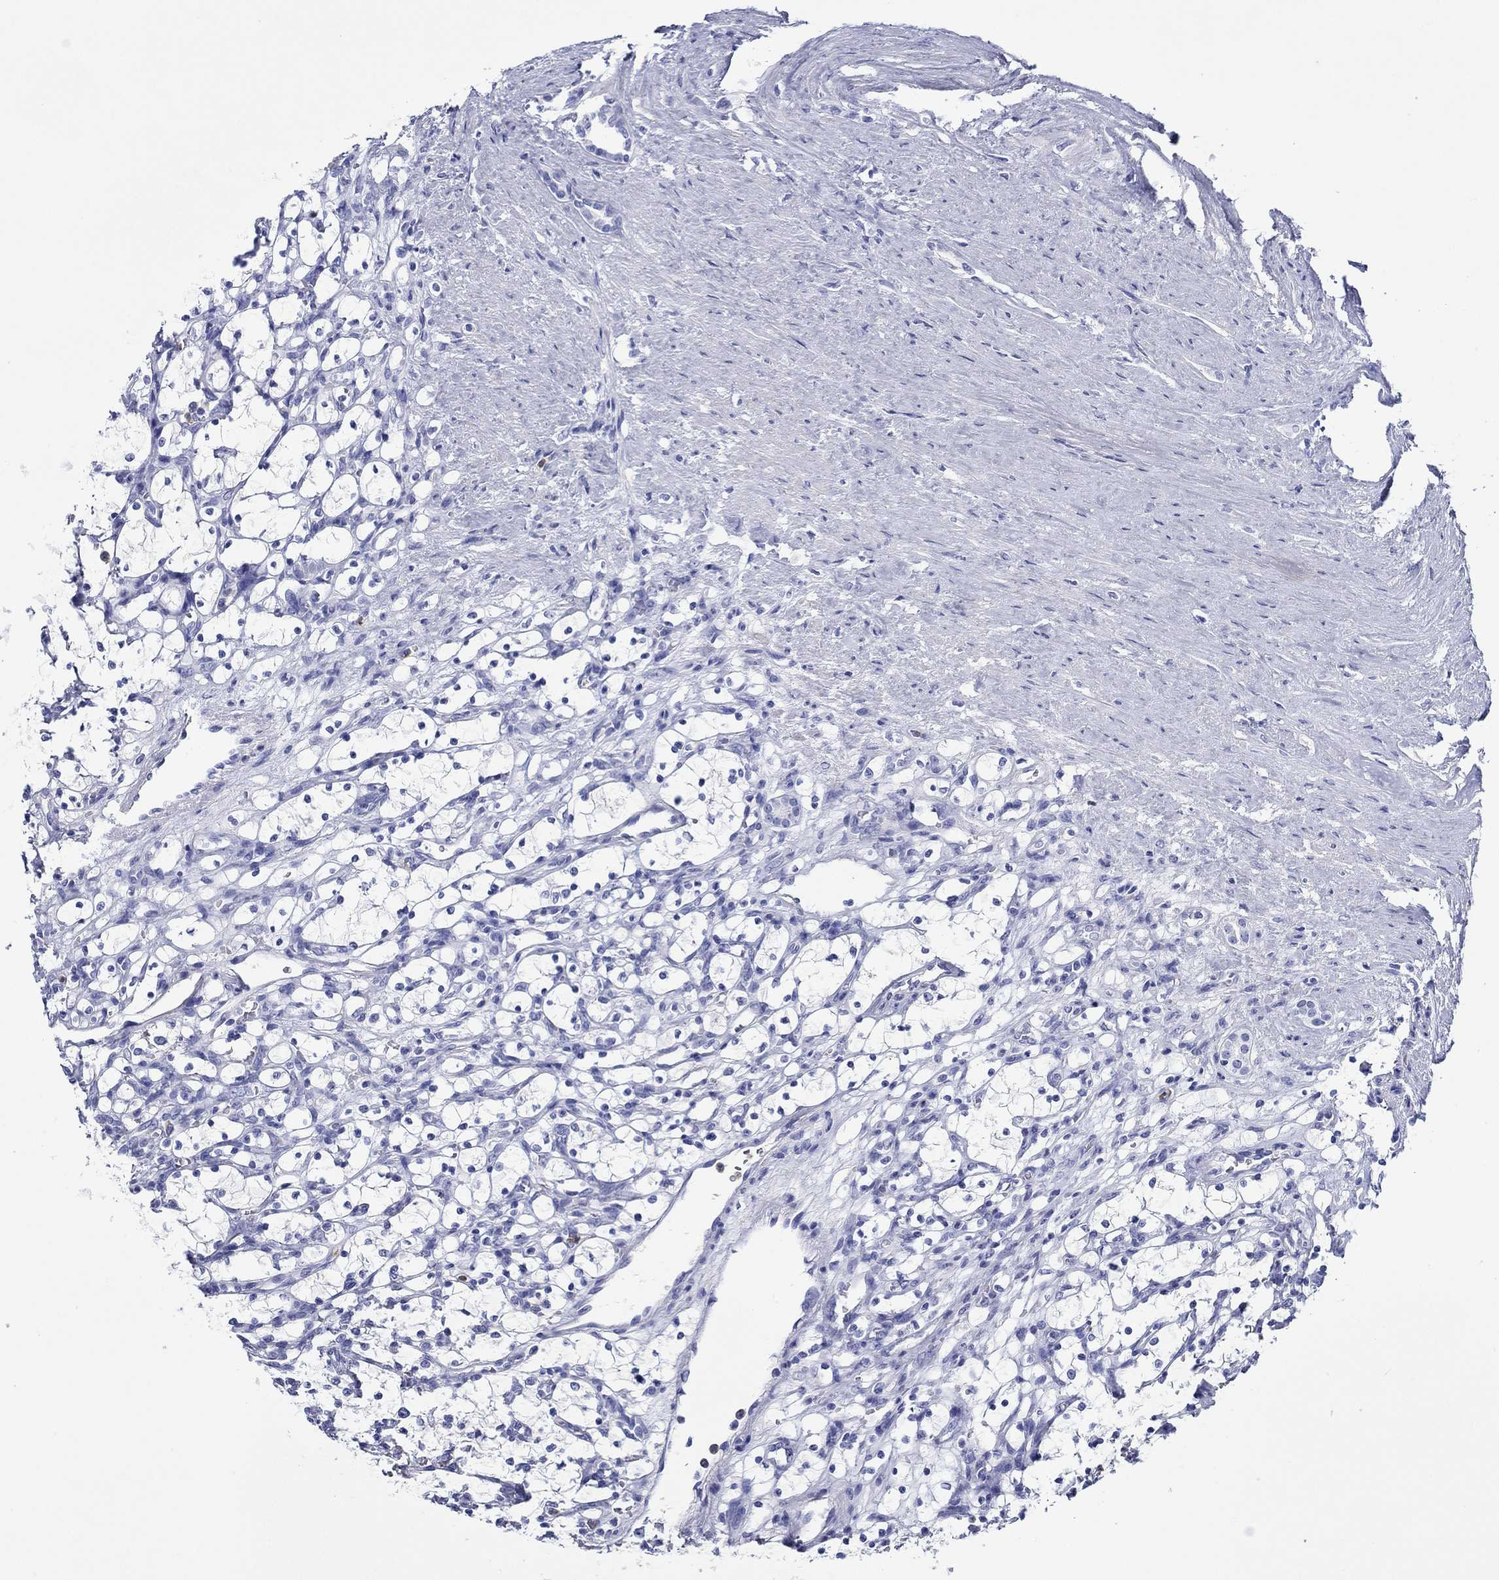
{"staining": {"intensity": "negative", "quantity": "none", "location": "none"}, "tissue": "renal cancer", "cell_type": "Tumor cells", "image_type": "cancer", "snomed": [{"axis": "morphology", "description": "Adenocarcinoma, NOS"}, {"axis": "topography", "description": "Kidney"}], "caption": "Protein analysis of renal cancer displays no significant staining in tumor cells.", "gene": "EPX", "patient": {"sex": "female", "age": 69}}